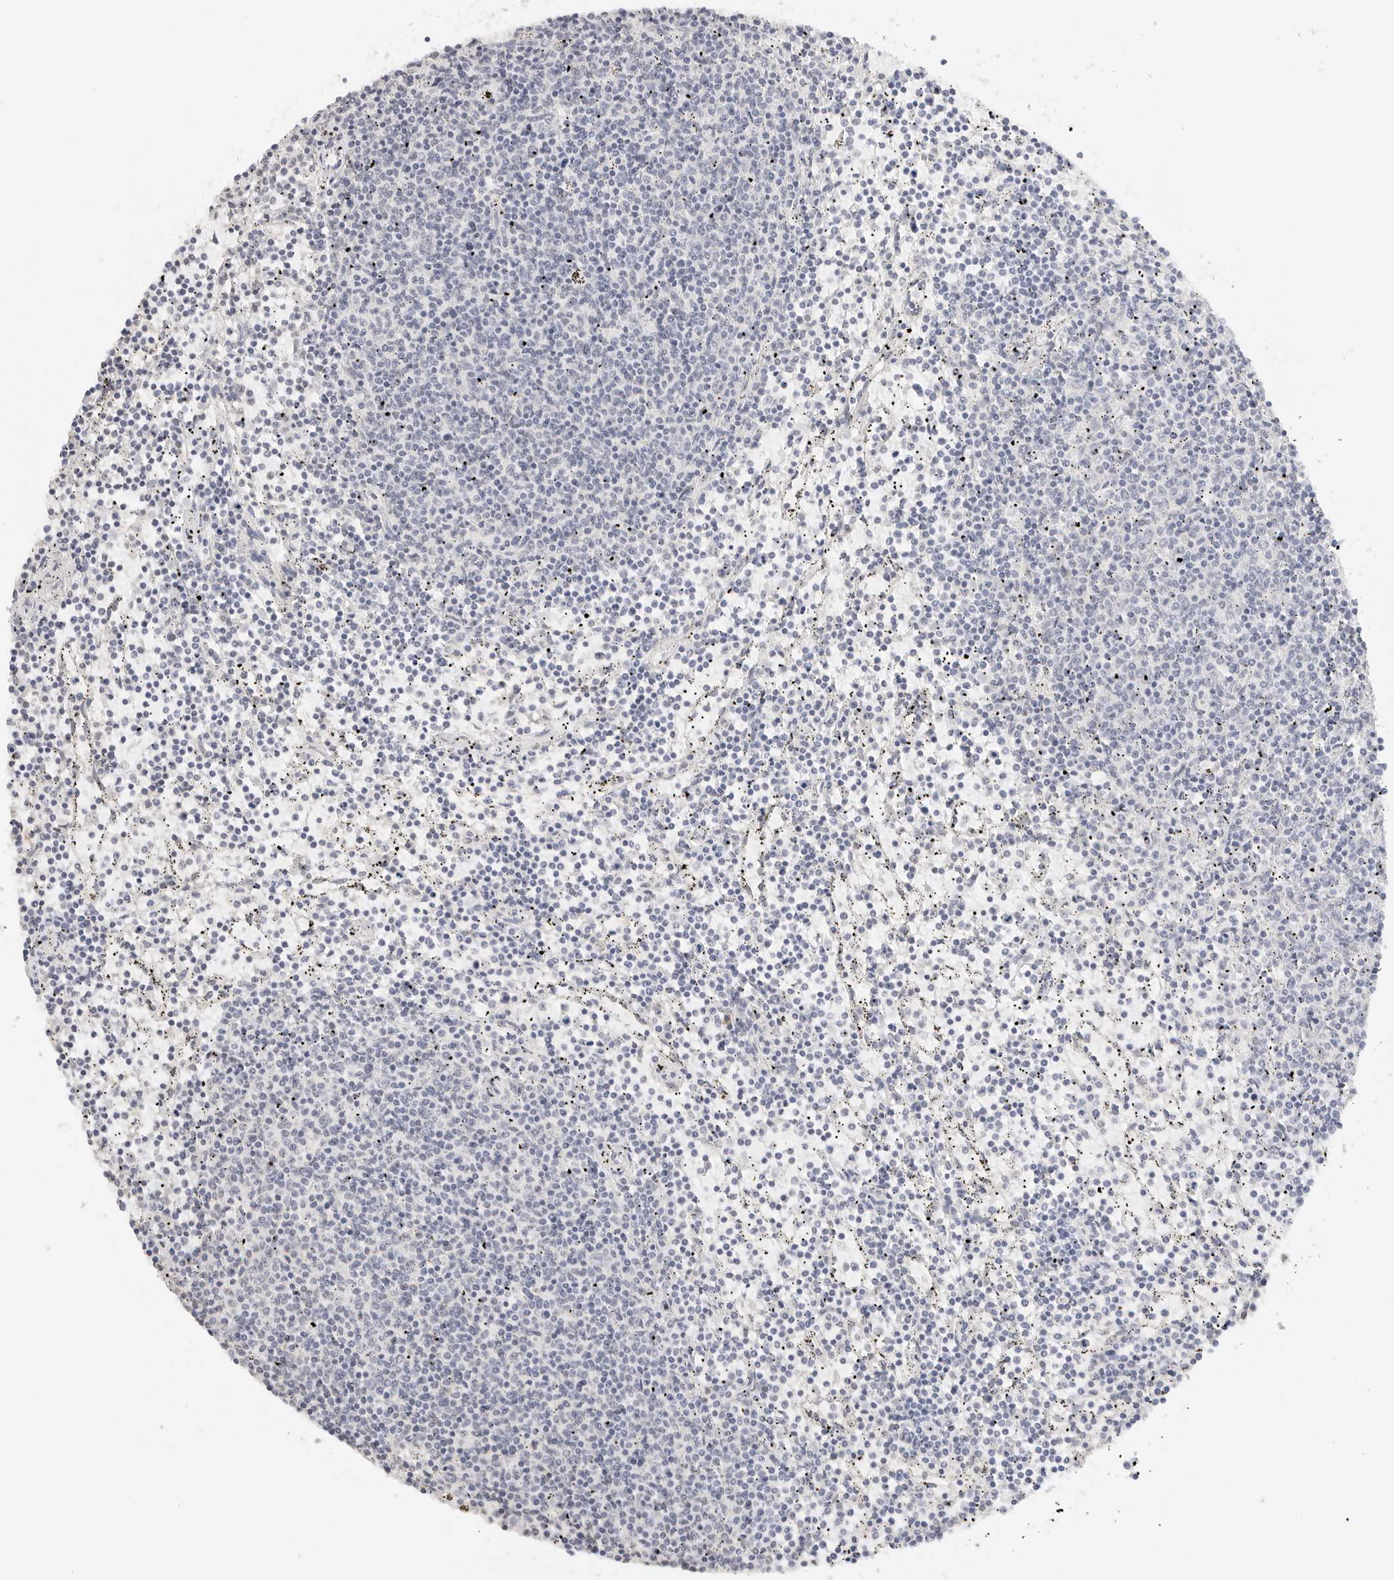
{"staining": {"intensity": "negative", "quantity": "none", "location": "none"}, "tissue": "lymphoma", "cell_type": "Tumor cells", "image_type": "cancer", "snomed": [{"axis": "morphology", "description": "Malignant lymphoma, non-Hodgkin's type, Low grade"}, {"axis": "topography", "description": "Spleen"}], "caption": "This is an immunohistochemistry image of low-grade malignant lymphoma, non-Hodgkin's type. There is no staining in tumor cells.", "gene": "PCDH19", "patient": {"sex": "female", "age": 50}}